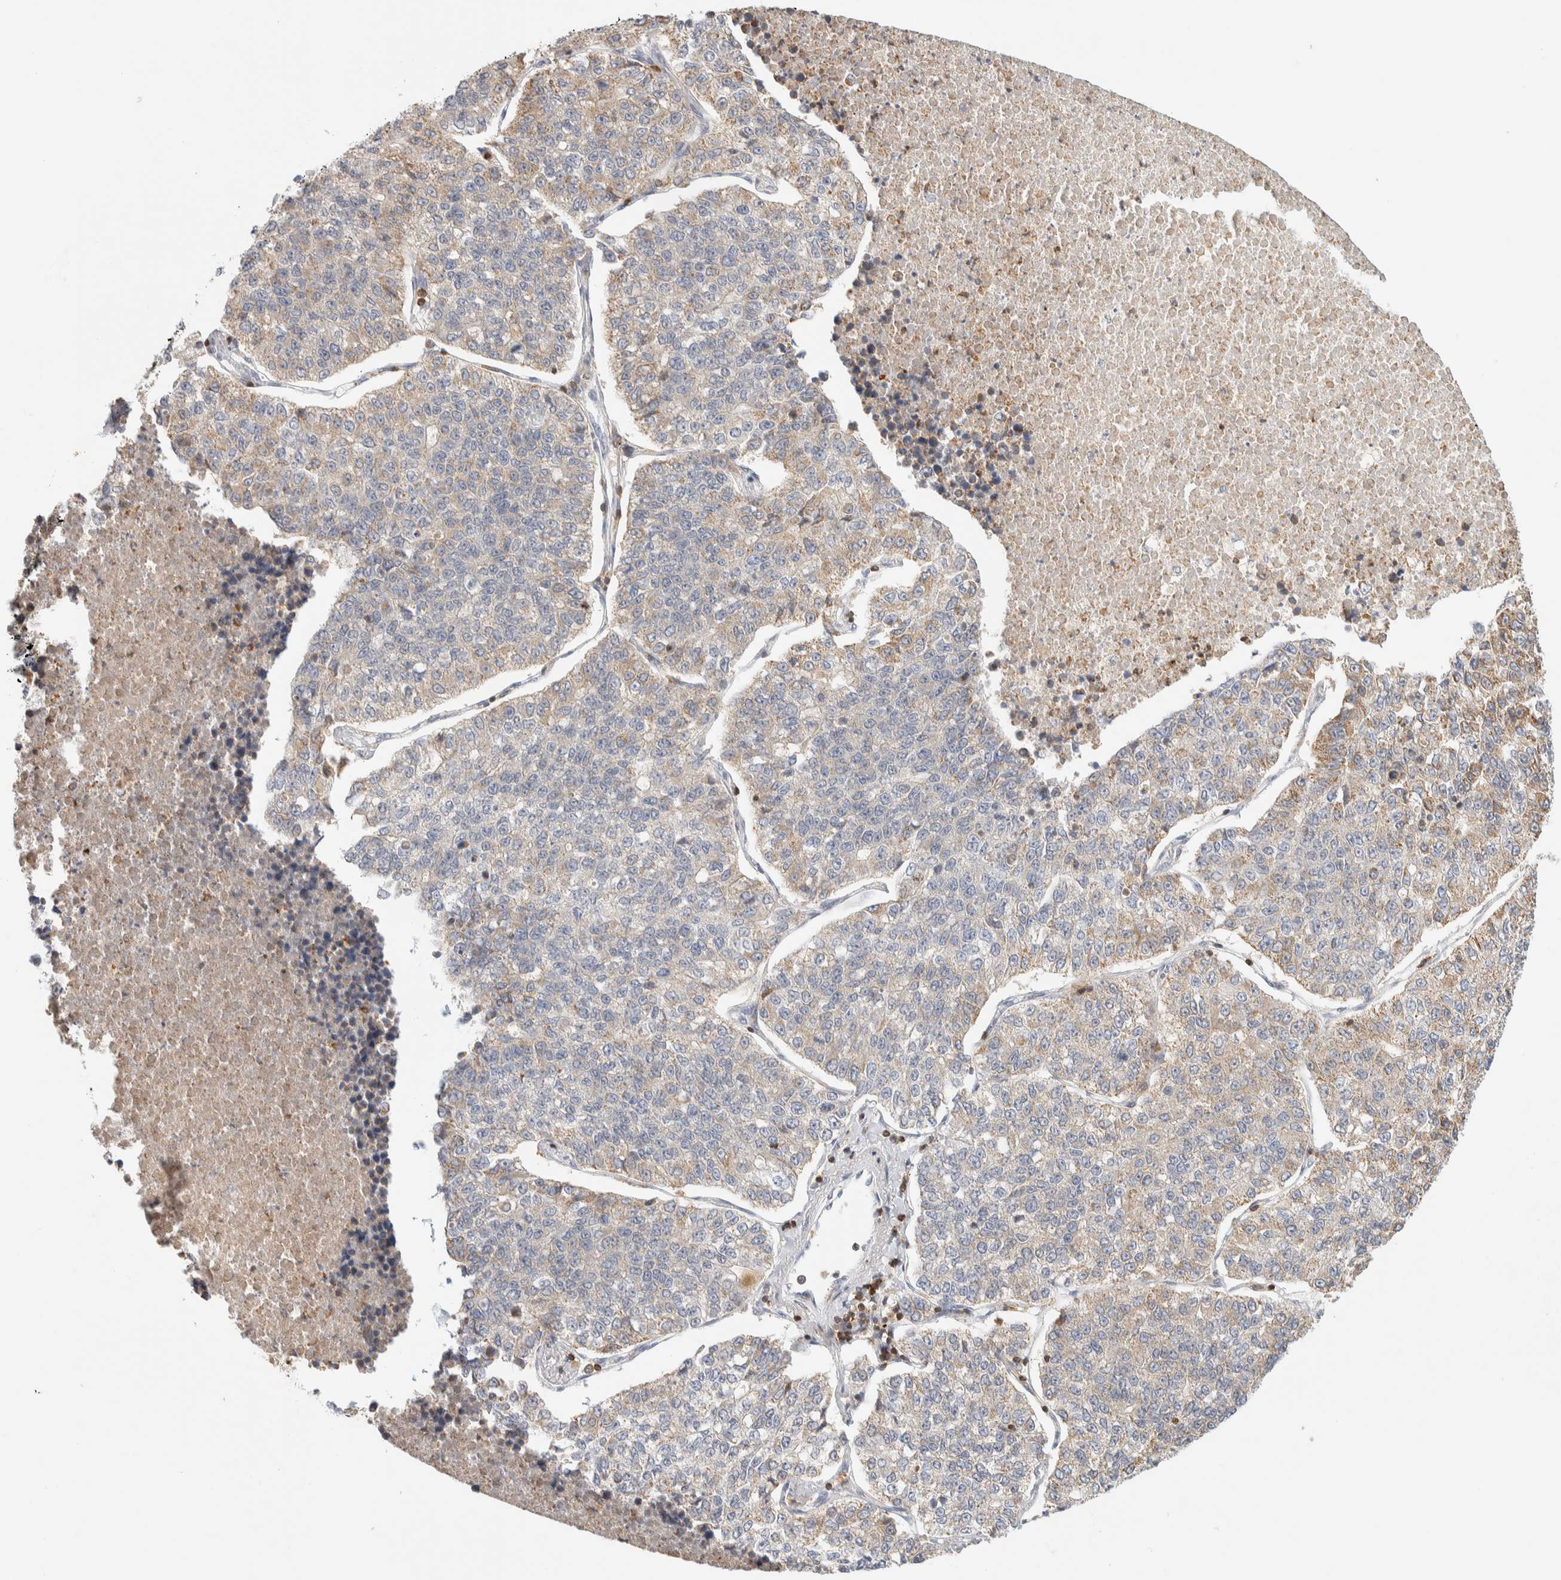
{"staining": {"intensity": "weak", "quantity": ">75%", "location": "cytoplasmic/membranous"}, "tissue": "lung cancer", "cell_type": "Tumor cells", "image_type": "cancer", "snomed": [{"axis": "morphology", "description": "Adenocarcinoma, NOS"}, {"axis": "topography", "description": "Lung"}], "caption": "The immunohistochemical stain shows weak cytoplasmic/membranous staining in tumor cells of lung cancer (adenocarcinoma) tissue. The protein is stained brown, and the nuclei are stained in blue (DAB IHC with brightfield microscopy, high magnification).", "gene": "RUNDC1", "patient": {"sex": "male", "age": 49}}